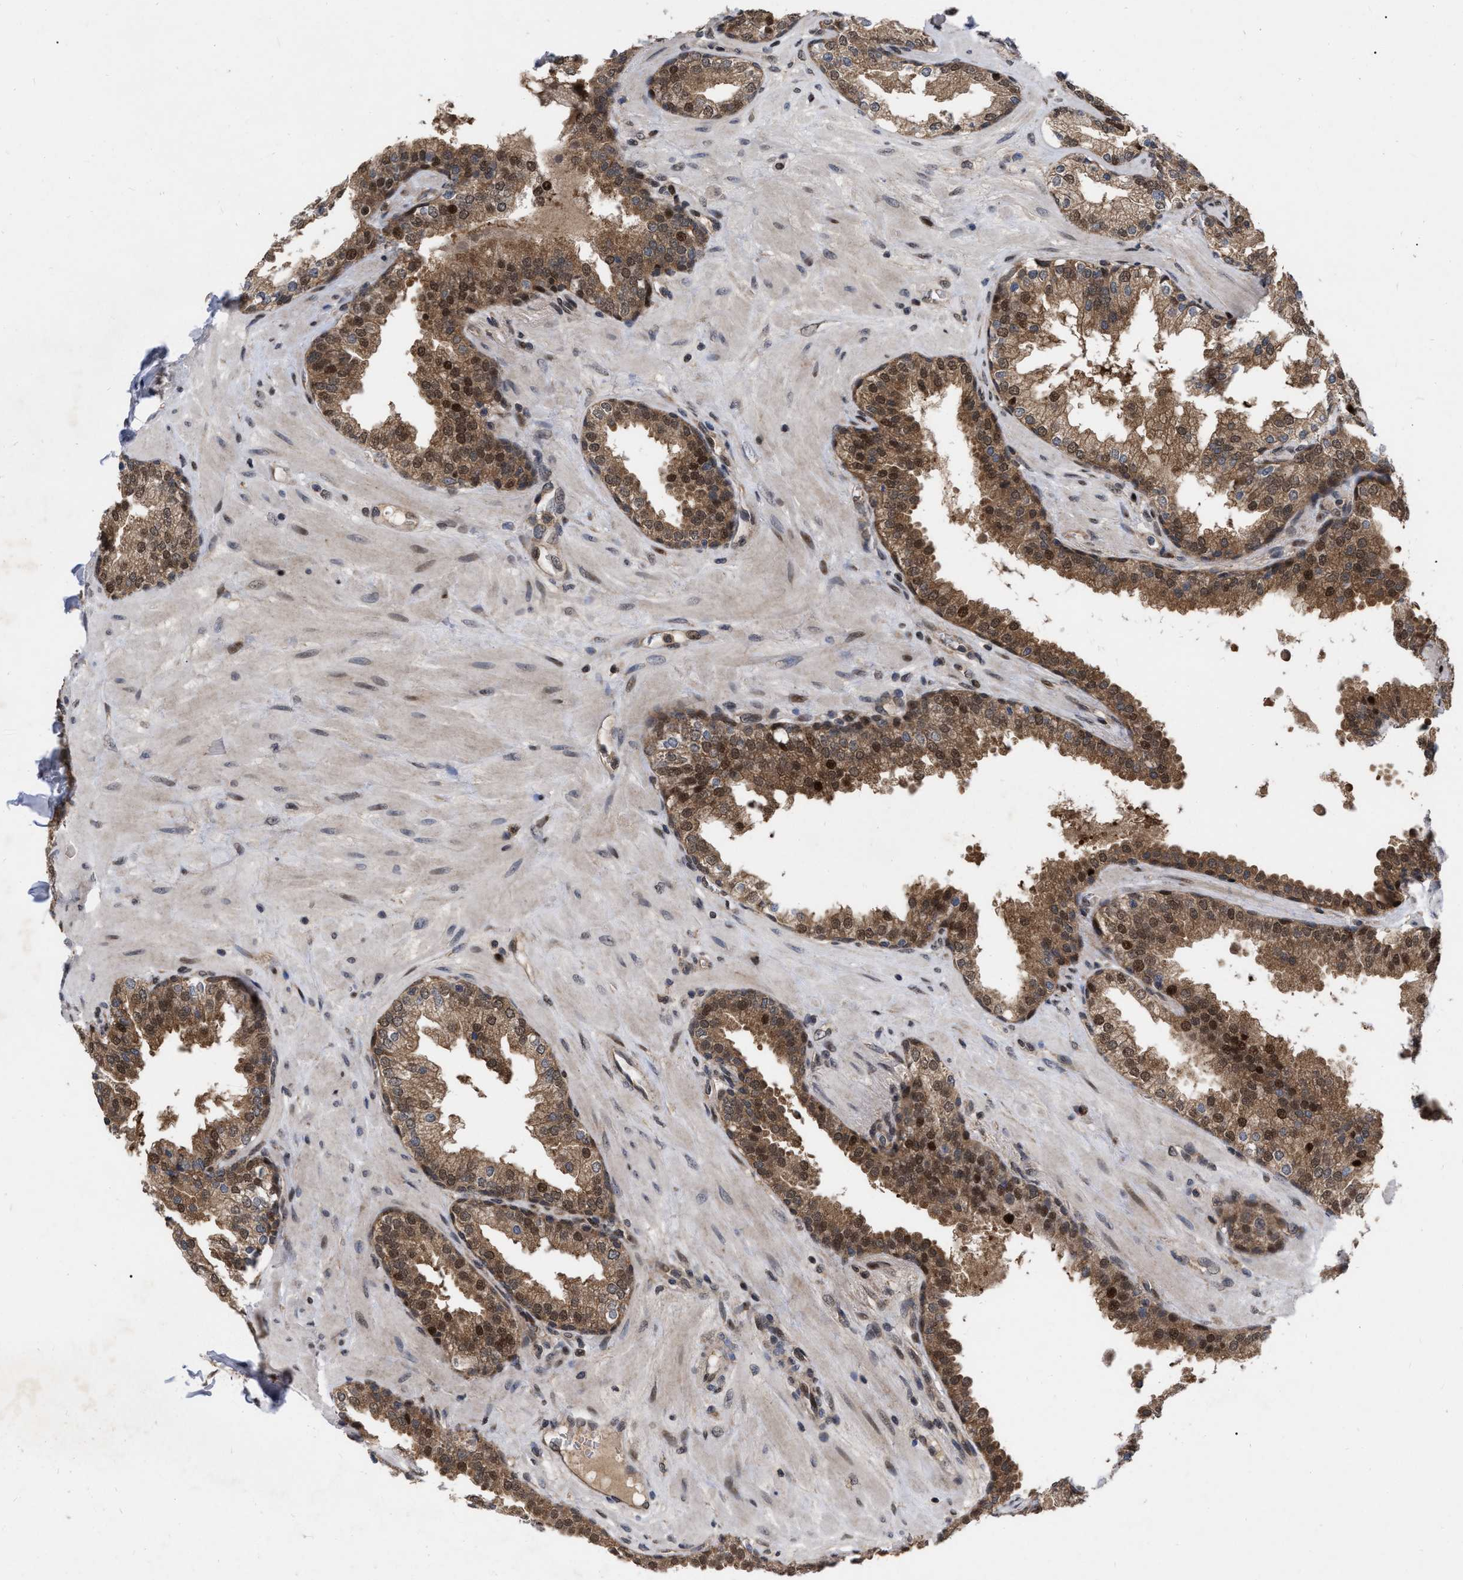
{"staining": {"intensity": "moderate", "quantity": ">75%", "location": "cytoplasmic/membranous,nuclear"}, "tissue": "prostate", "cell_type": "Glandular cells", "image_type": "normal", "snomed": [{"axis": "morphology", "description": "Normal tissue, NOS"}, {"axis": "topography", "description": "Prostate"}], "caption": "Prostate stained with DAB immunohistochemistry reveals medium levels of moderate cytoplasmic/membranous,nuclear positivity in approximately >75% of glandular cells.", "gene": "MDM4", "patient": {"sex": "male", "age": 51}}